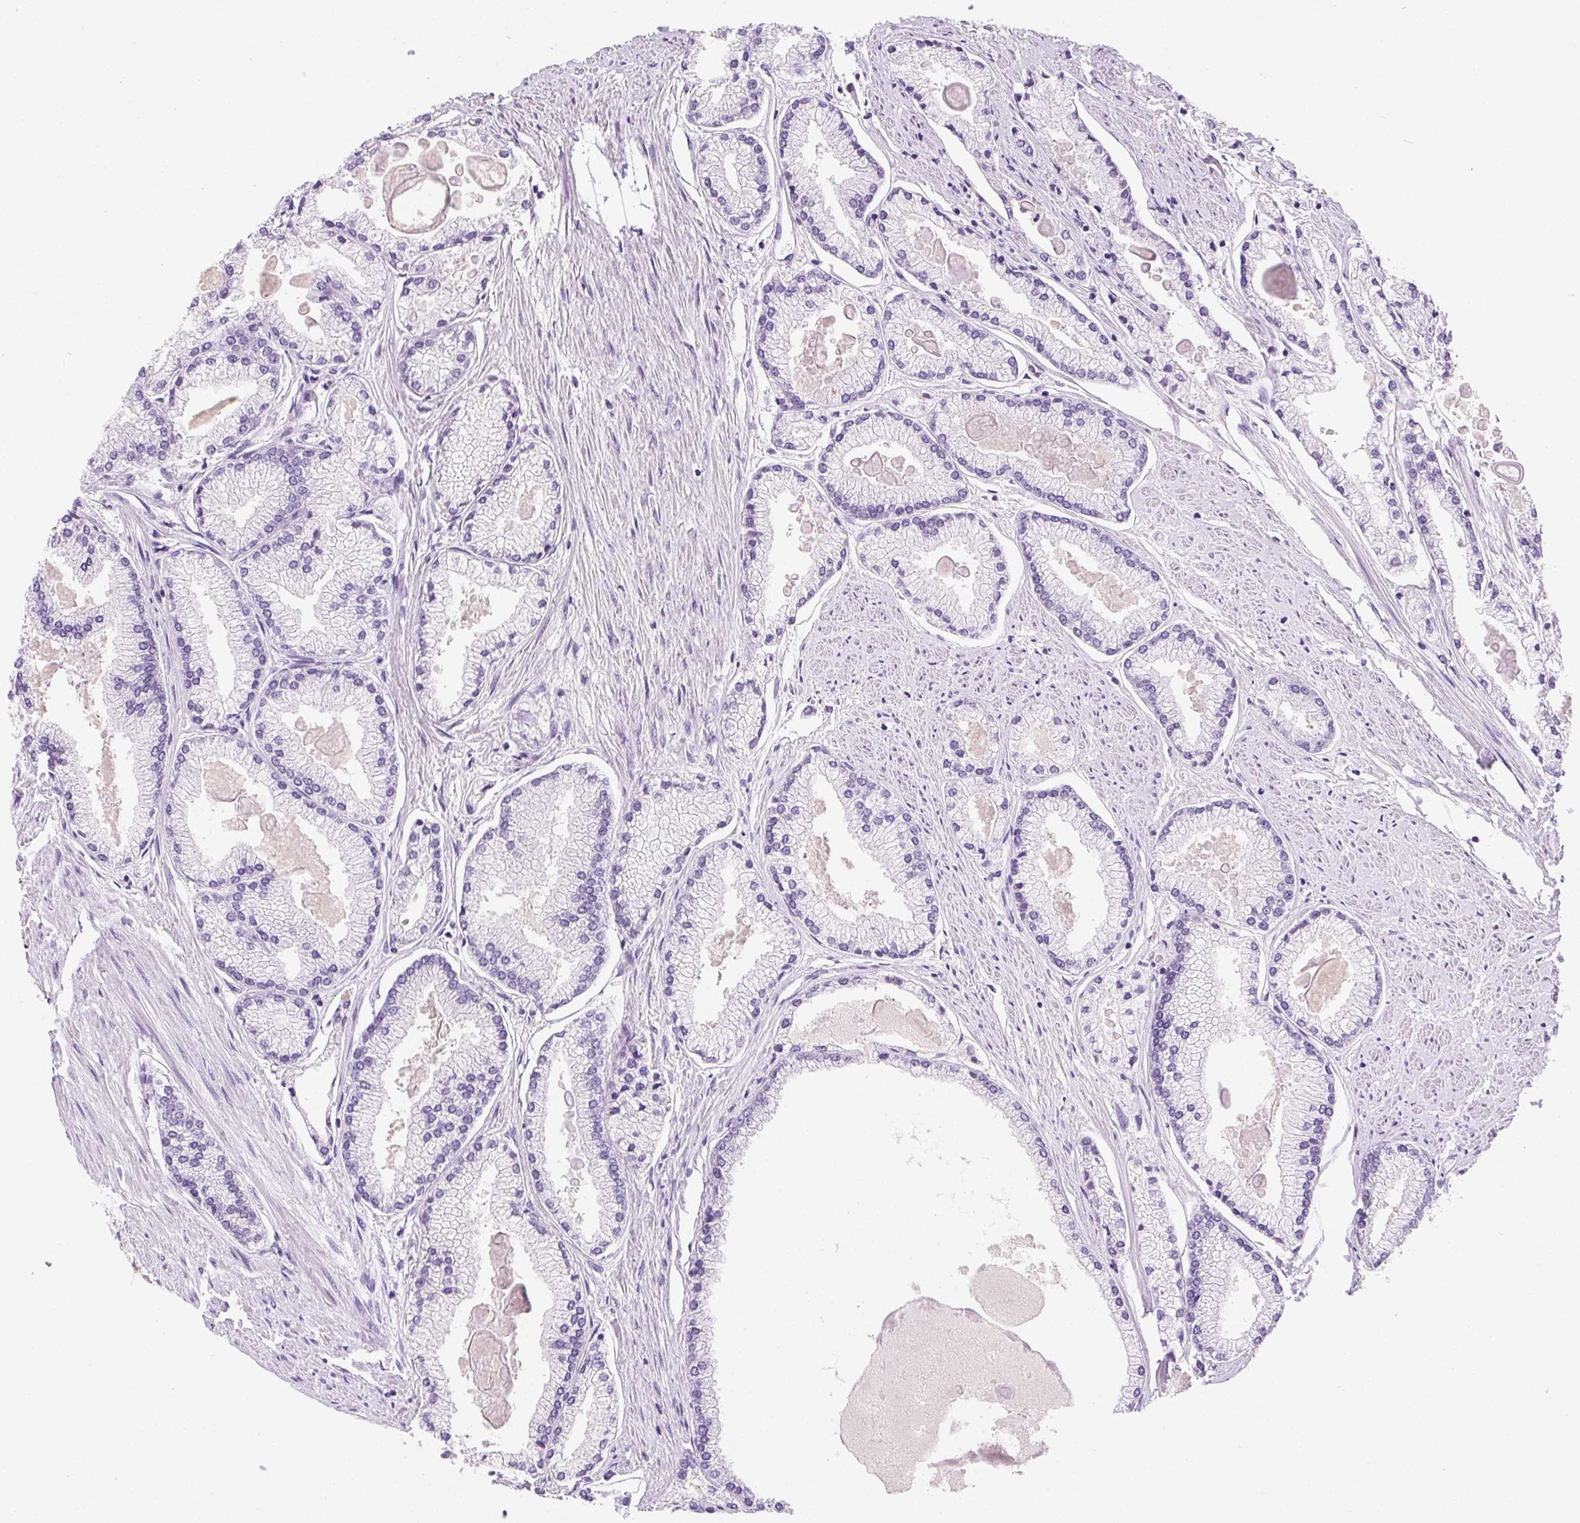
{"staining": {"intensity": "negative", "quantity": "none", "location": "none"}, "tissue": "prostate cancer", "cell_type": "Tumor cells", "image_type": "cancer", "snomed": [{"axis": "morphology", "description": "Adenocarcinoma, High grade"}, {"axis": "topography", "description": "Prostate"}], "caption": "IHC micrograph of prostate adenocarcinoma (high-grade) stained for a protein (brown), which exhibits no expression in tumor cells.", "gene": "SSTR4", "patient": {"sex": "male", "age": 68}}